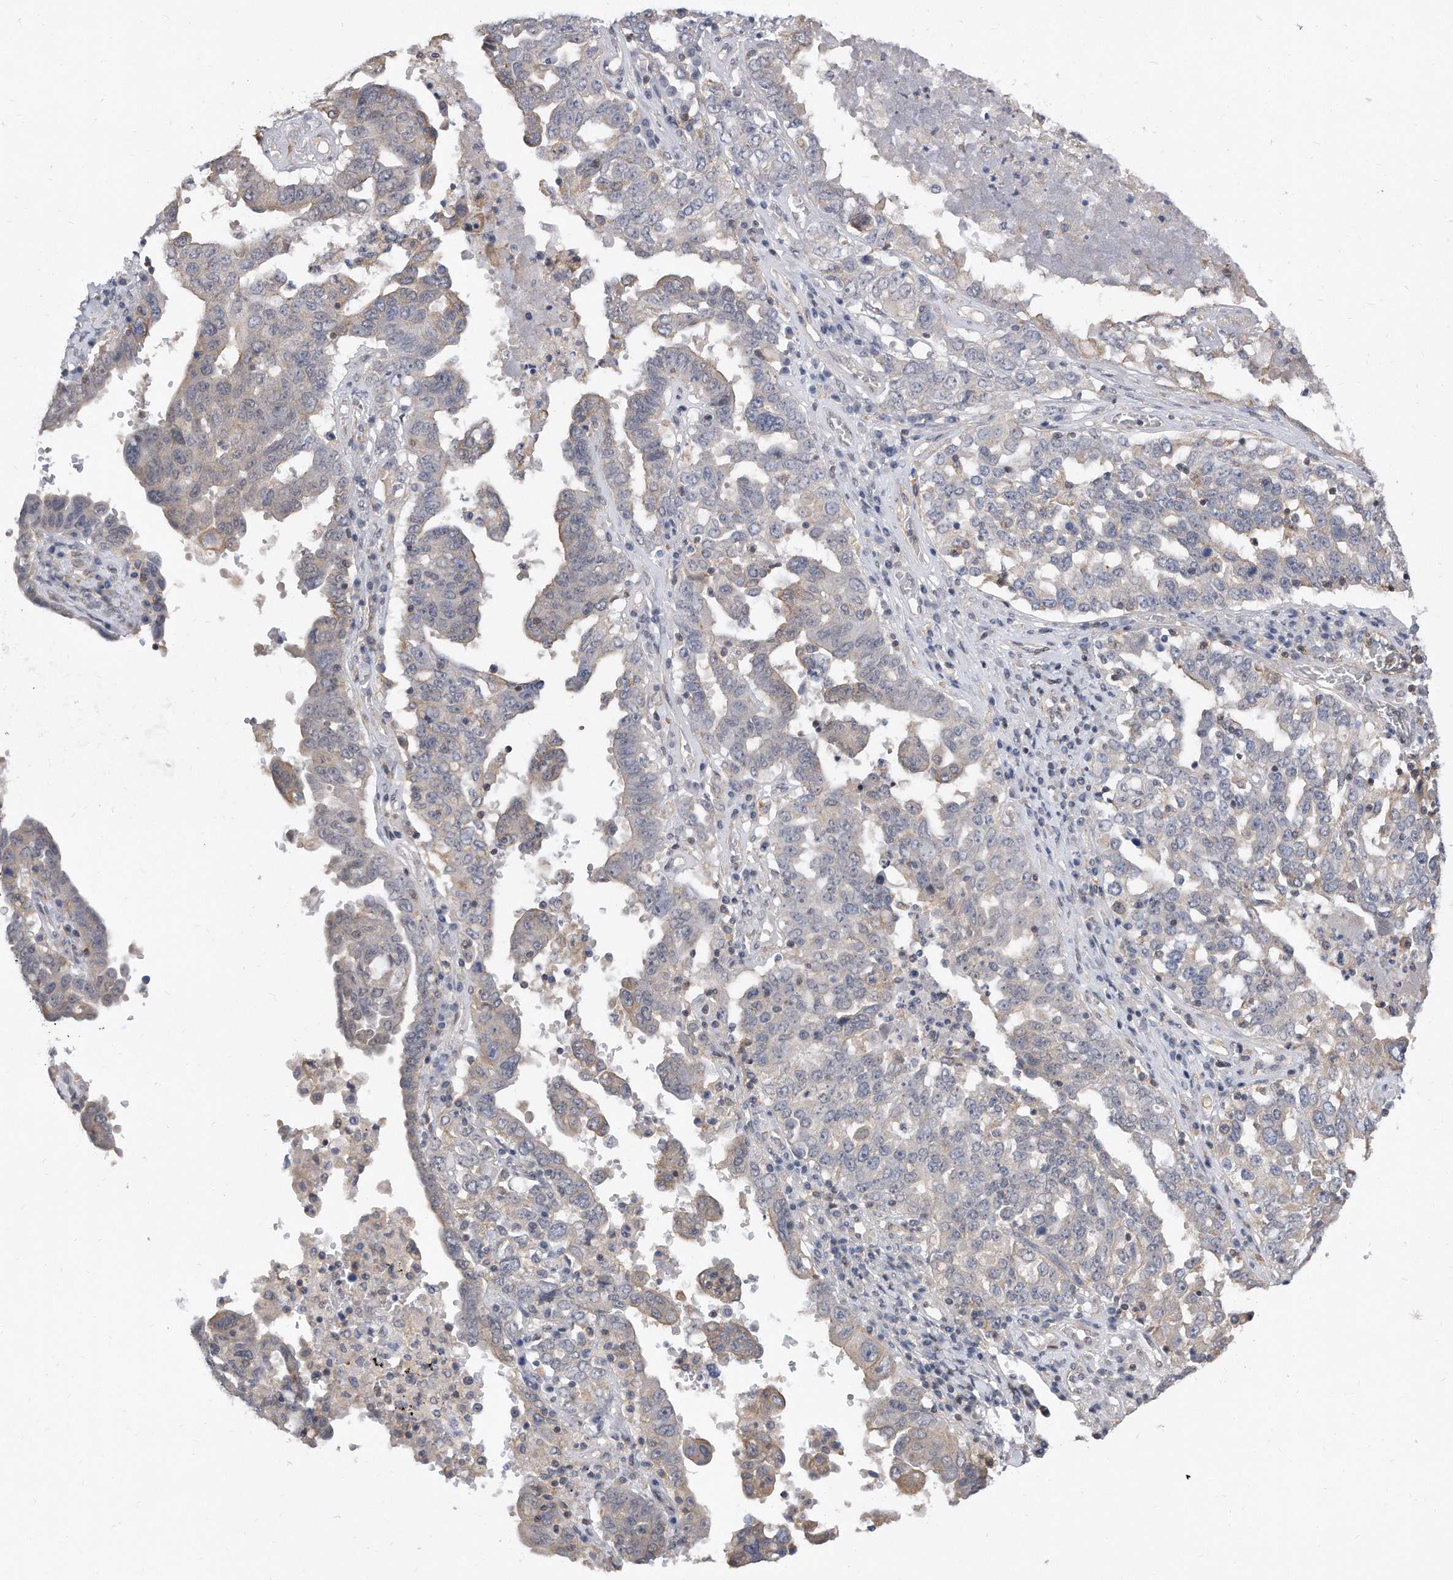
{"staining": {"intensity": "negative", "quantity": "none", "location": "none"}, "tissue": "ovarian cancer", "cell_type": "Tumor cells", "image_type": "cancer", "snomed": [{"axis": "morphology", "description": "Carcinoma, endometroid"}, {"axis": "topography", "description": "Ovary"}], "caption": "Immunohistochemical staining of human ovarian cancer (endometroid carcinoma) displays no significant positivity in tumor cells.", "gene": "TCP1", "patient": {"sex": "female", "age": 62}}